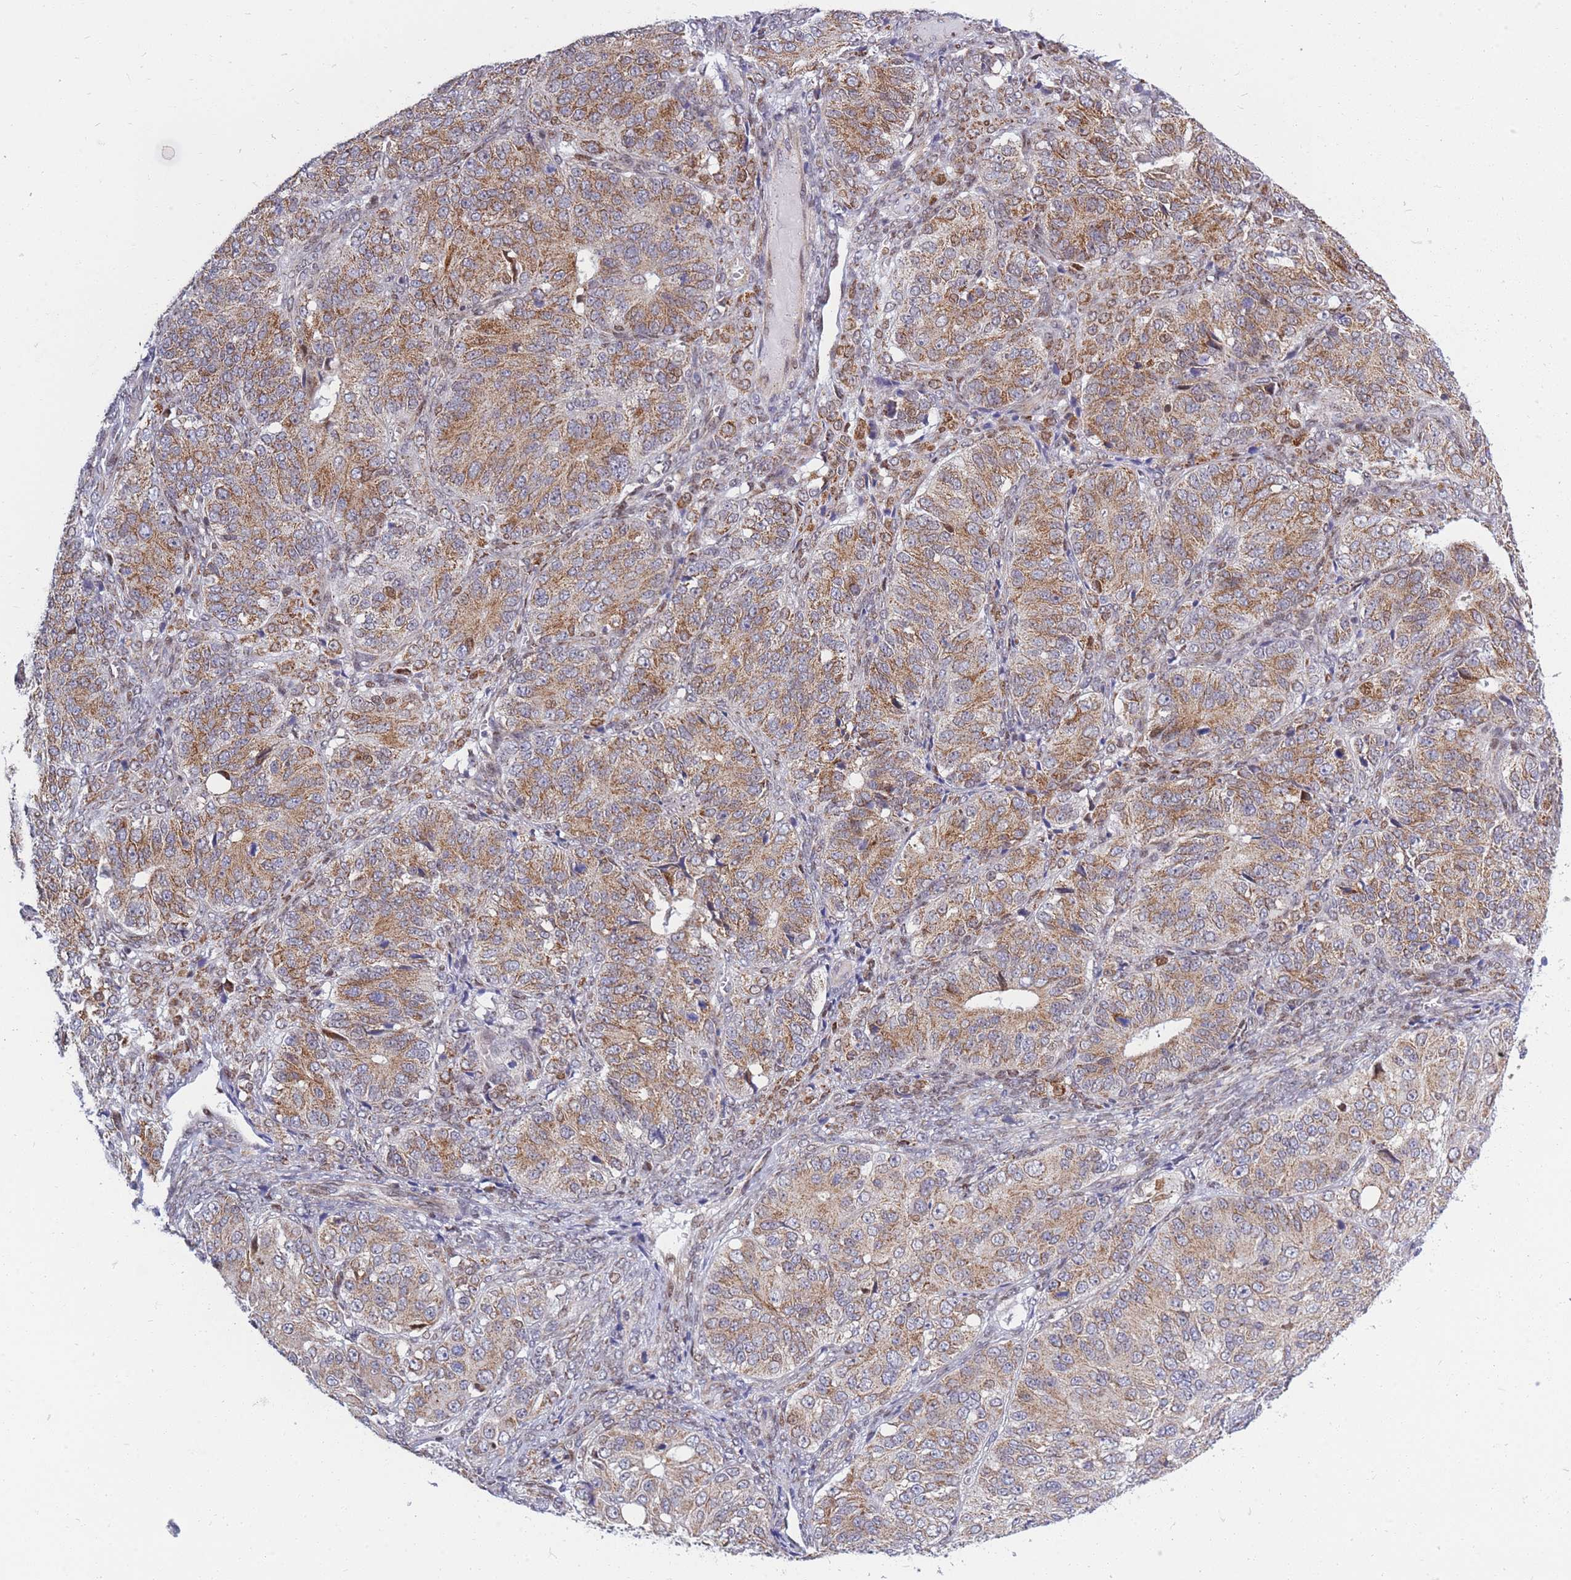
{"staining": {"intensity": "moderate", "quantity": "25%-75%", "location": "cytoplasmic/membranous"}, "tissue": "ovarian cancer", "cell_type": "Tumor cells", "image_type": "cancer", "snomed": [{"axis": "morphology", "description": "Carcinoma, endometroid"}, {"axis": "topography", "description": "Ovary"}], "caption": "The immunohistochemical stain labels moderate cytoplasmic/membranous staining in tumor cells of ovarian cancer tissue.", "gene": "MOB4", "patient": {"sex": "female", "age": 51}}